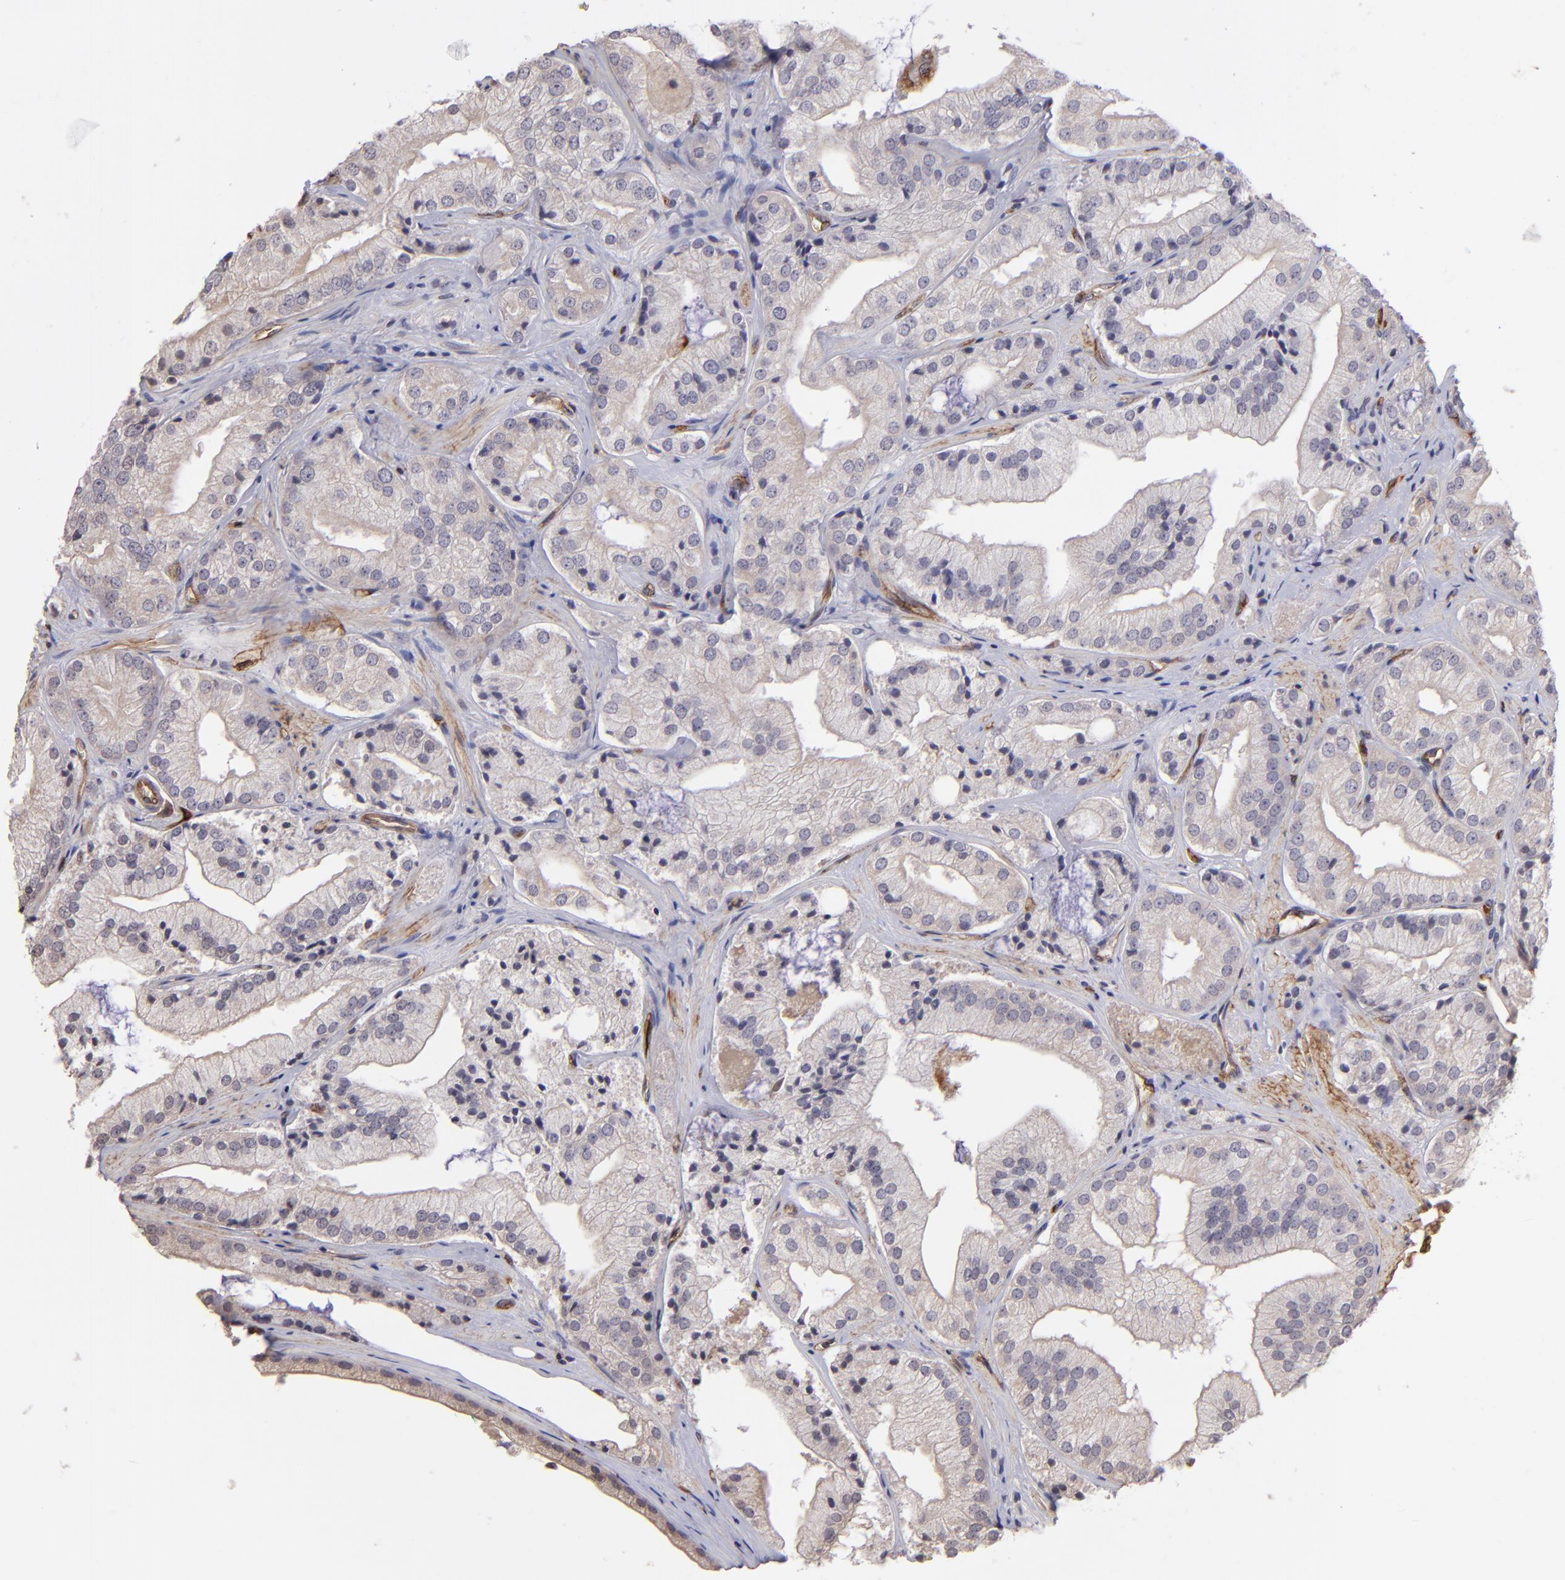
{"staining": {"intensity": "negative", "quantity": "none", "location": "none"}, "tissue": "prostate cancer", "cell_type": "Tumor cells", "image_type": "cancer", "snomed": [{"axis": "morphology", "description": "Adenocarcinoma, Low grade"}, {"axis": "topography", "description": "Prostate"}], "caption": "Prostate cancer (adenocarcinoma (low-grade)) stained for a protein using immunohistochemistry (IHC) reveals no staining tumor cells.", "gene": "DYSF", "patient": {"sex": "male", "age": 60}}